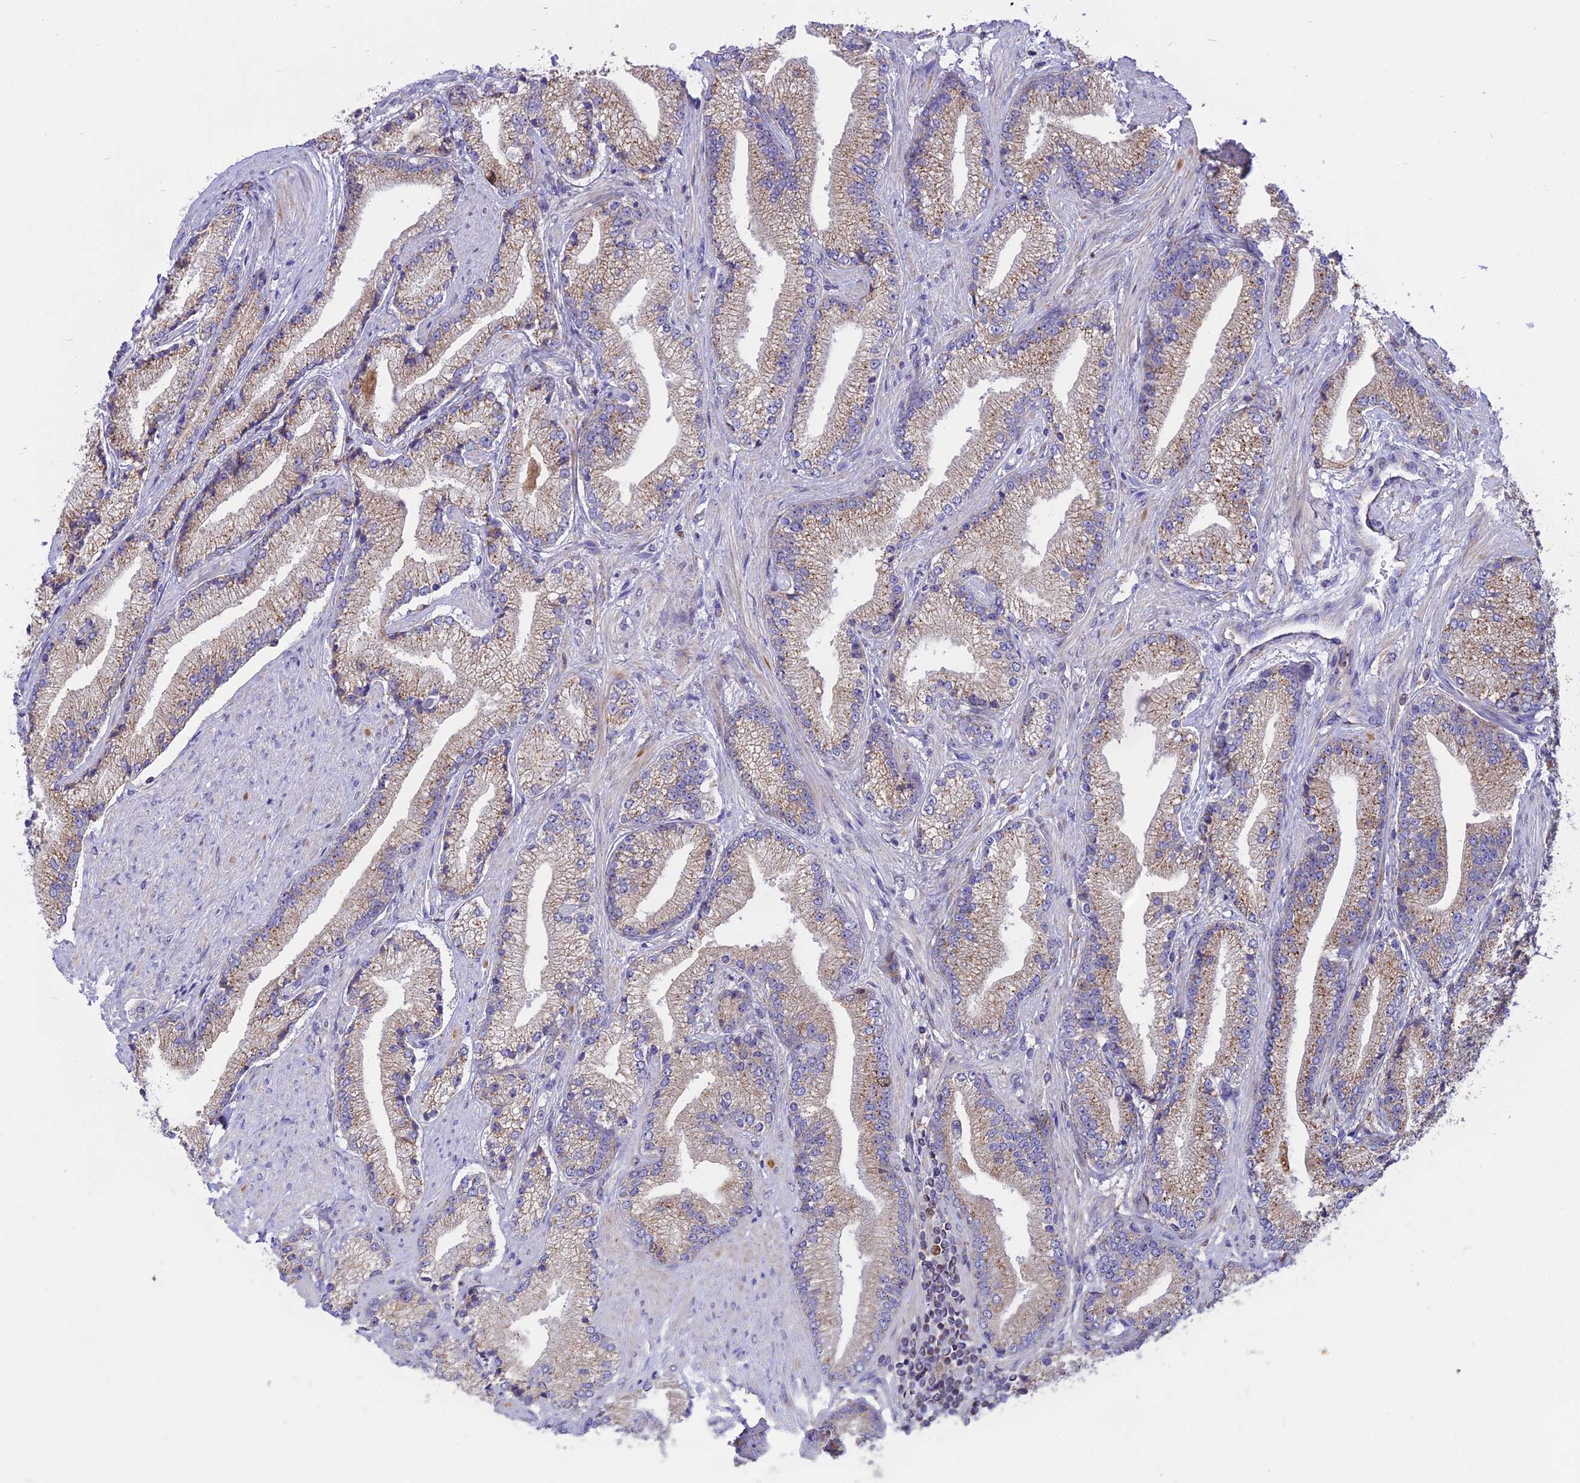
{"staining": {"intensity": "weak", "quantity": "<25%", "location": "cytoplasmic/membranous"}, "tissue": "prostate cancer", "cell_type": "Tumor cells", "image_type": "cancer", "snomed": [{"axis": "morphology", "description": "Adenocarcinoma, High grade"}, {"axis": "topography", "description": "Prostate"}], "caption": "This is an immunohistochemistry micrograph of prostate cancer. There is no expression in tumor cells.", "gene": "CENPV", "patient": {"sex": "male", "age": 67}}